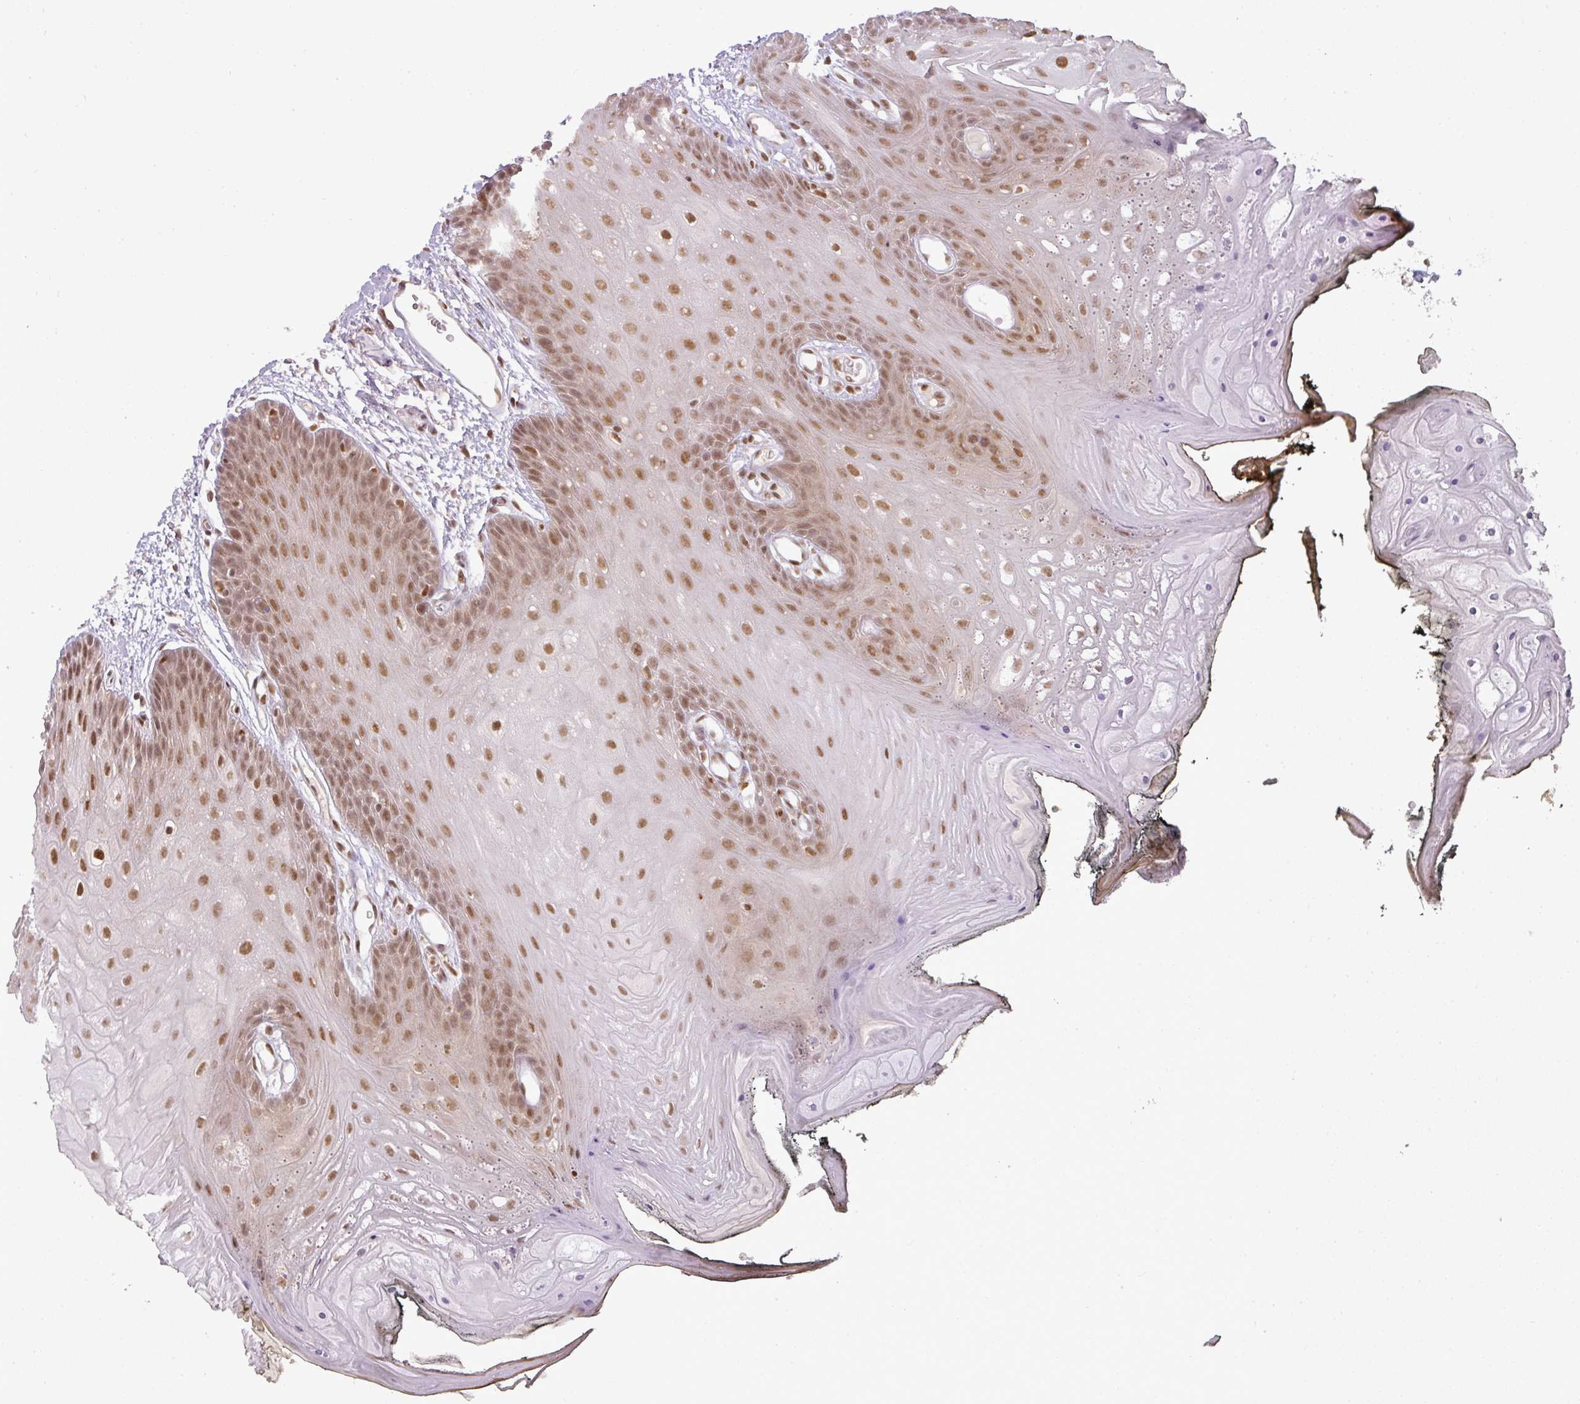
{"staining": {"intensity": "moderate", "quantity": ">75%", "location": "nuclear"}, "tissue": "oral mucosa", "cell_type": "Squamous epithelial cells", "image_type": "normal", "snomed": [{"axis": "morphology", "description": "Normal tissue, NOS"}, {"axis": "morphology", "description": "Squamous cell carcinoma, NOS"}, {"axis": "topography", "description": "Oral tissue"}, {"axis": "topography", "description": "Head-Neck"}], "caption": "A brown stain highlights moderate nuclear positivity of a protein in squamous epithelial cells of benign oral mucosa. The staining was performed using DAB to visualize the protein expression in brown, while the nuclei were stained in blue with hematoxylin (Magnification: 20x).", "gene": "GPRIN2", "patient": {"sex": "female", "age": 81}}